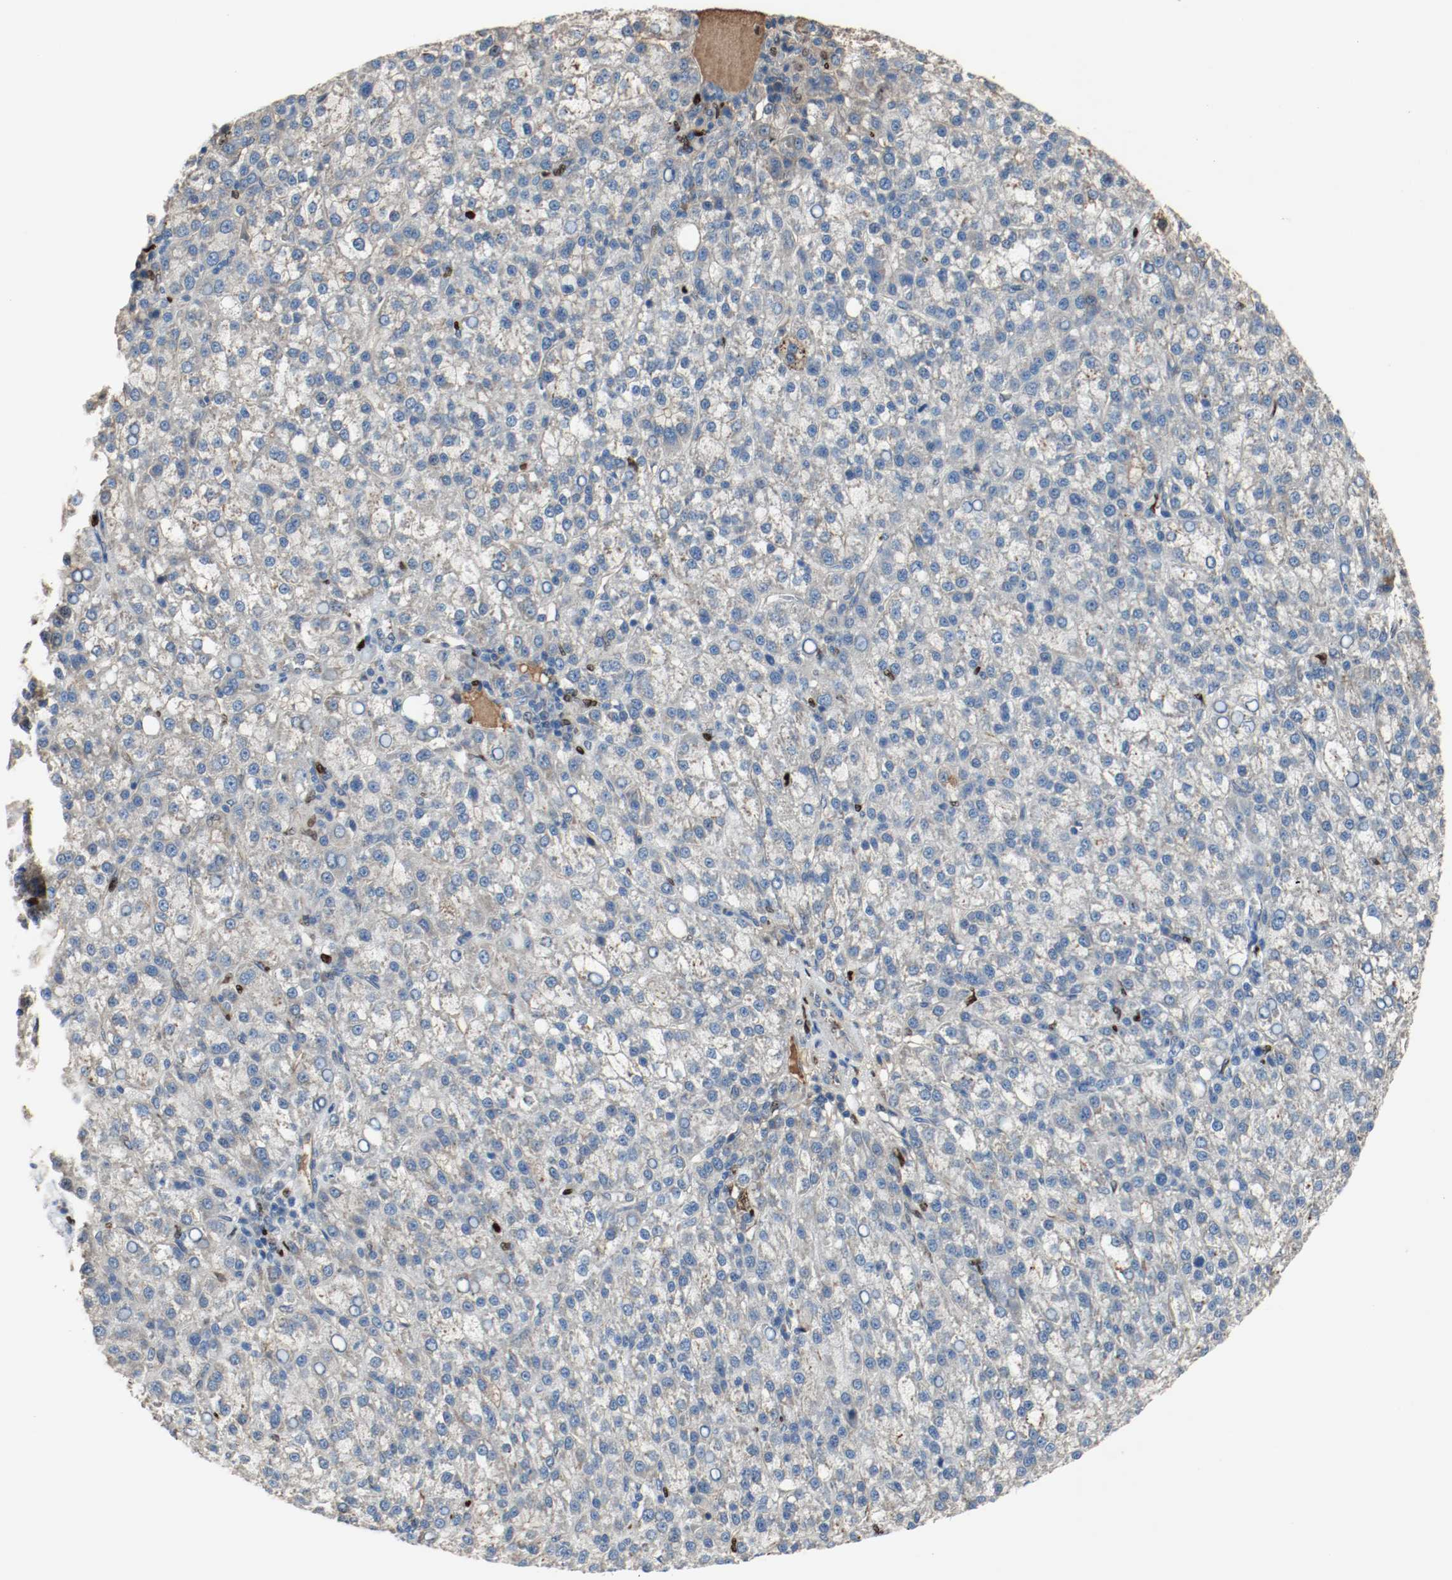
{"staining": {"intensity": "negative", "quantity": "none", "location": "none"}, "tissue": "liver cancer", "cell_type": "Tumor cells", "image_type": "cancer", "snomed": [{"axis": "morphology", "description": "Carcinoma, Hepatocellular, NOS"}, {"axis": "topography", "description": "Liver"}], "caption": "IHC micrograph of neoplastic tissue: human liver cancer stained with DAB (3,3'-diaminobenzidine) demonstrates no significant protein expression in tumor cells.", "gene": "BLK", "patient": {"sex": "female", "age": 58}}